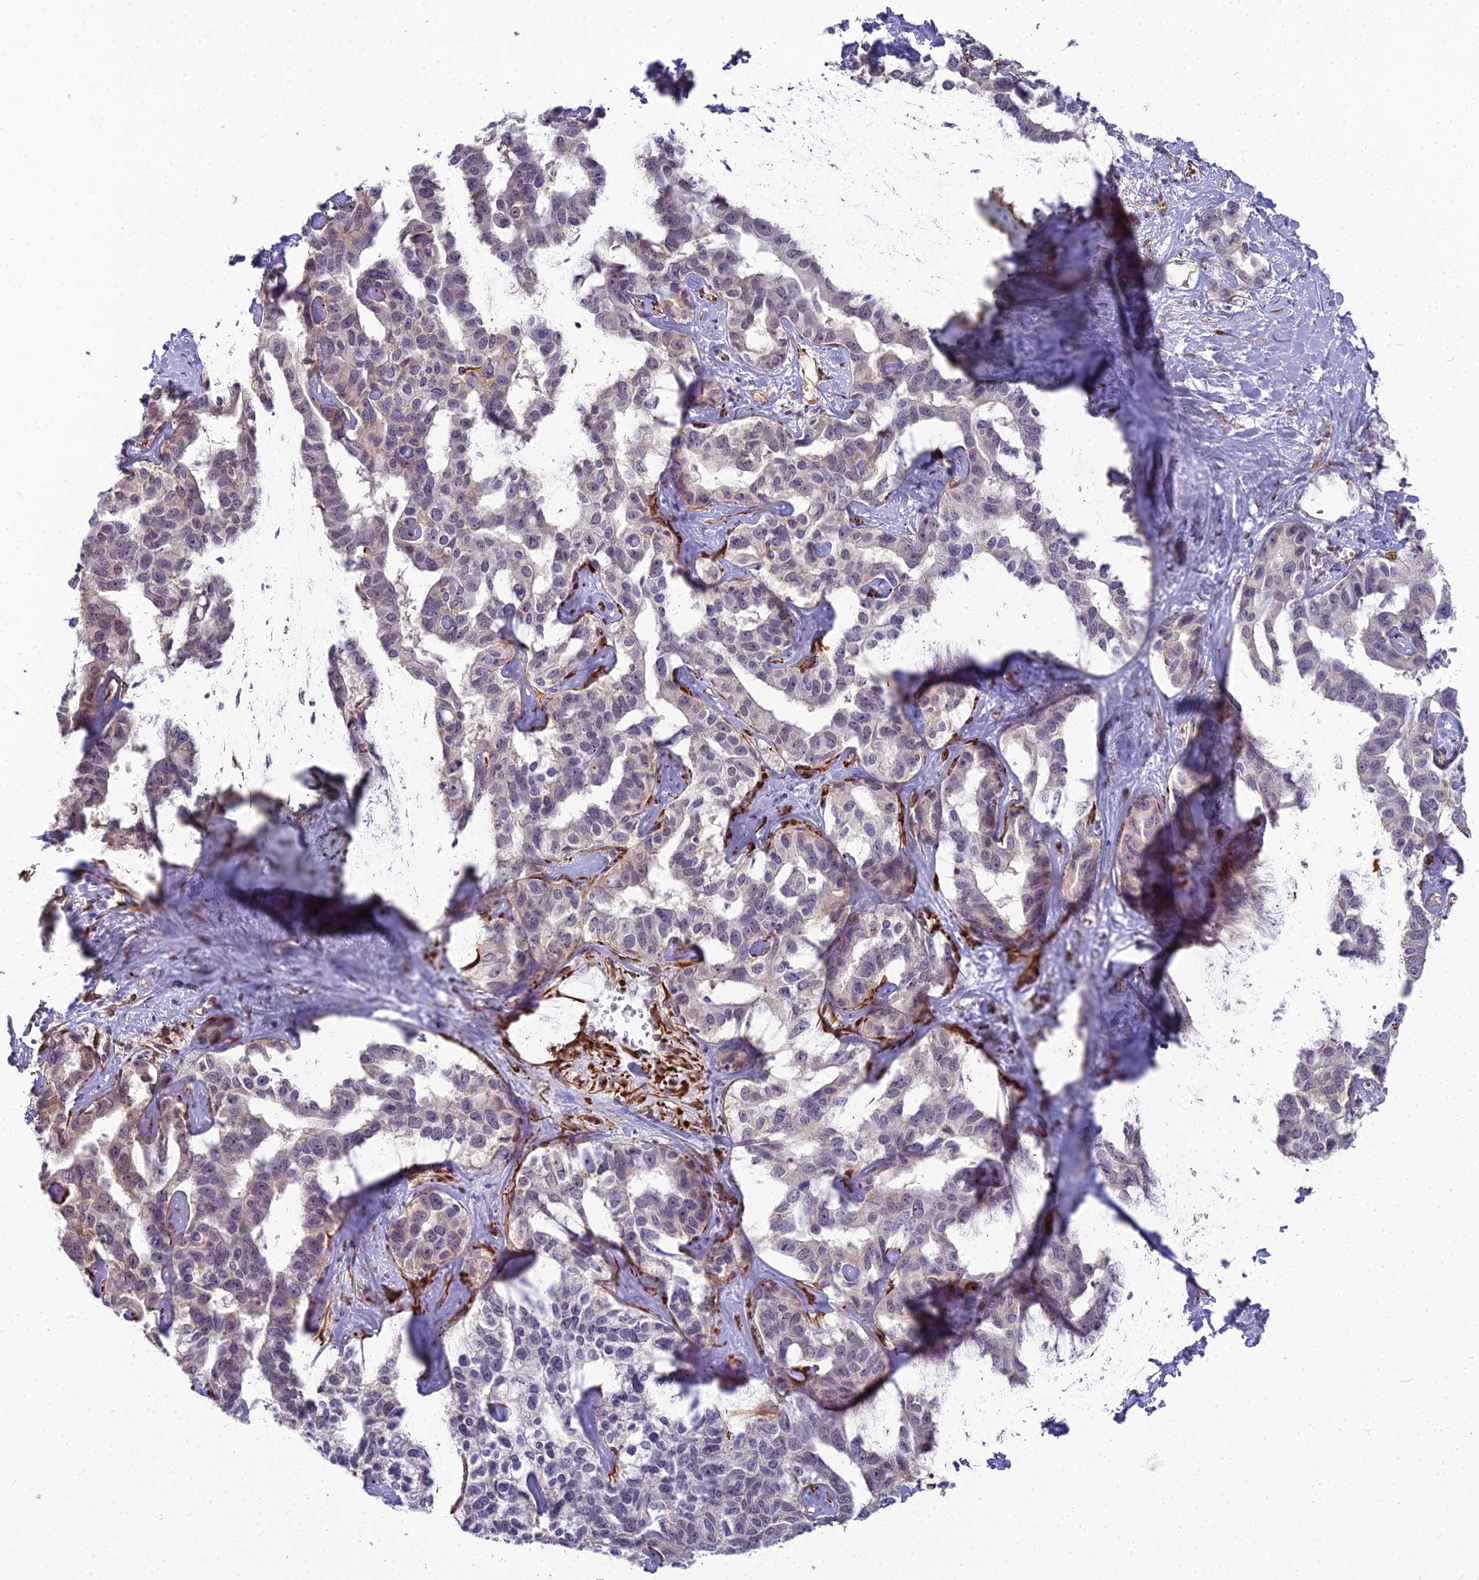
{"staining": {"intensity": "weak", "quantity": "<25%", "location": "nuclear"}, "tissue": "liver cancer", "cell_type": "Tumor cells", "image_type": "cancer", "snomed": [{"axis": "morphology", "description": "Cholangiocarcinoma"}, {"axis": "topography", "description": "Liver"}], "caption": "IHC of liver cancer exhibits no expression in tumor cells.", "gene": "RGL3", "patient": {"sex": "male", "age": 59}}